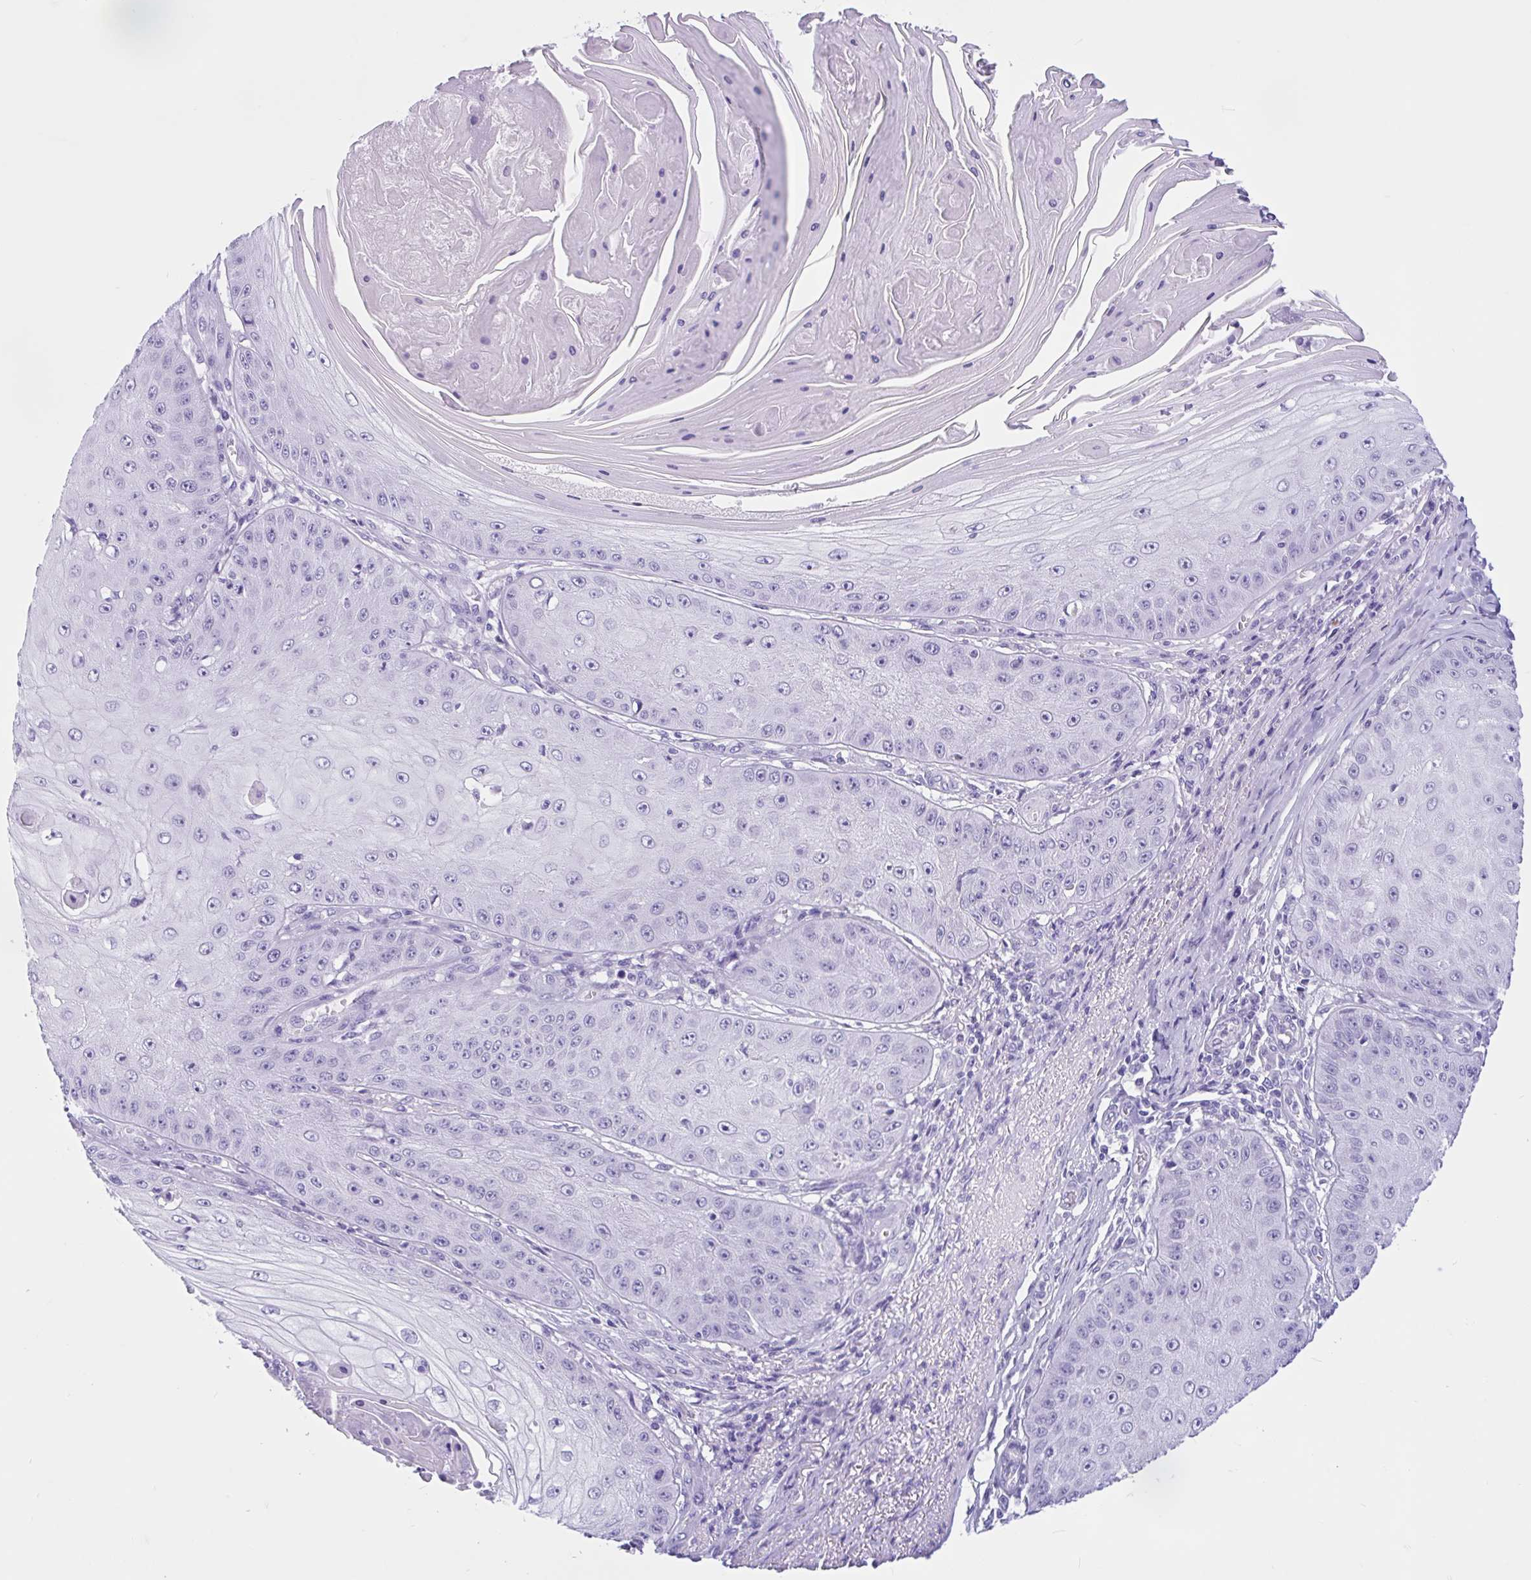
{"staining": {"intensity": "negative", "quantity": "none", "location": "none"}, "tissue": "skin cancer", "cell_type": "Tumor cells", "image_type": "cancer", "snomed": [{"axis": "morphology", "description": "Squamous cell carcinoma, NOS"}, {"axis": "topography", "description": "Skin"}], "caption": "An immunohistochemistry (IHC) image of skin cancer (squamous cell carcinoma) is shown. There is no staining in tumor cells of skin cancer (squamous cell carcinoma).", "gene": "ZNF319", "patient": {"sex": "male", "age": 70}}